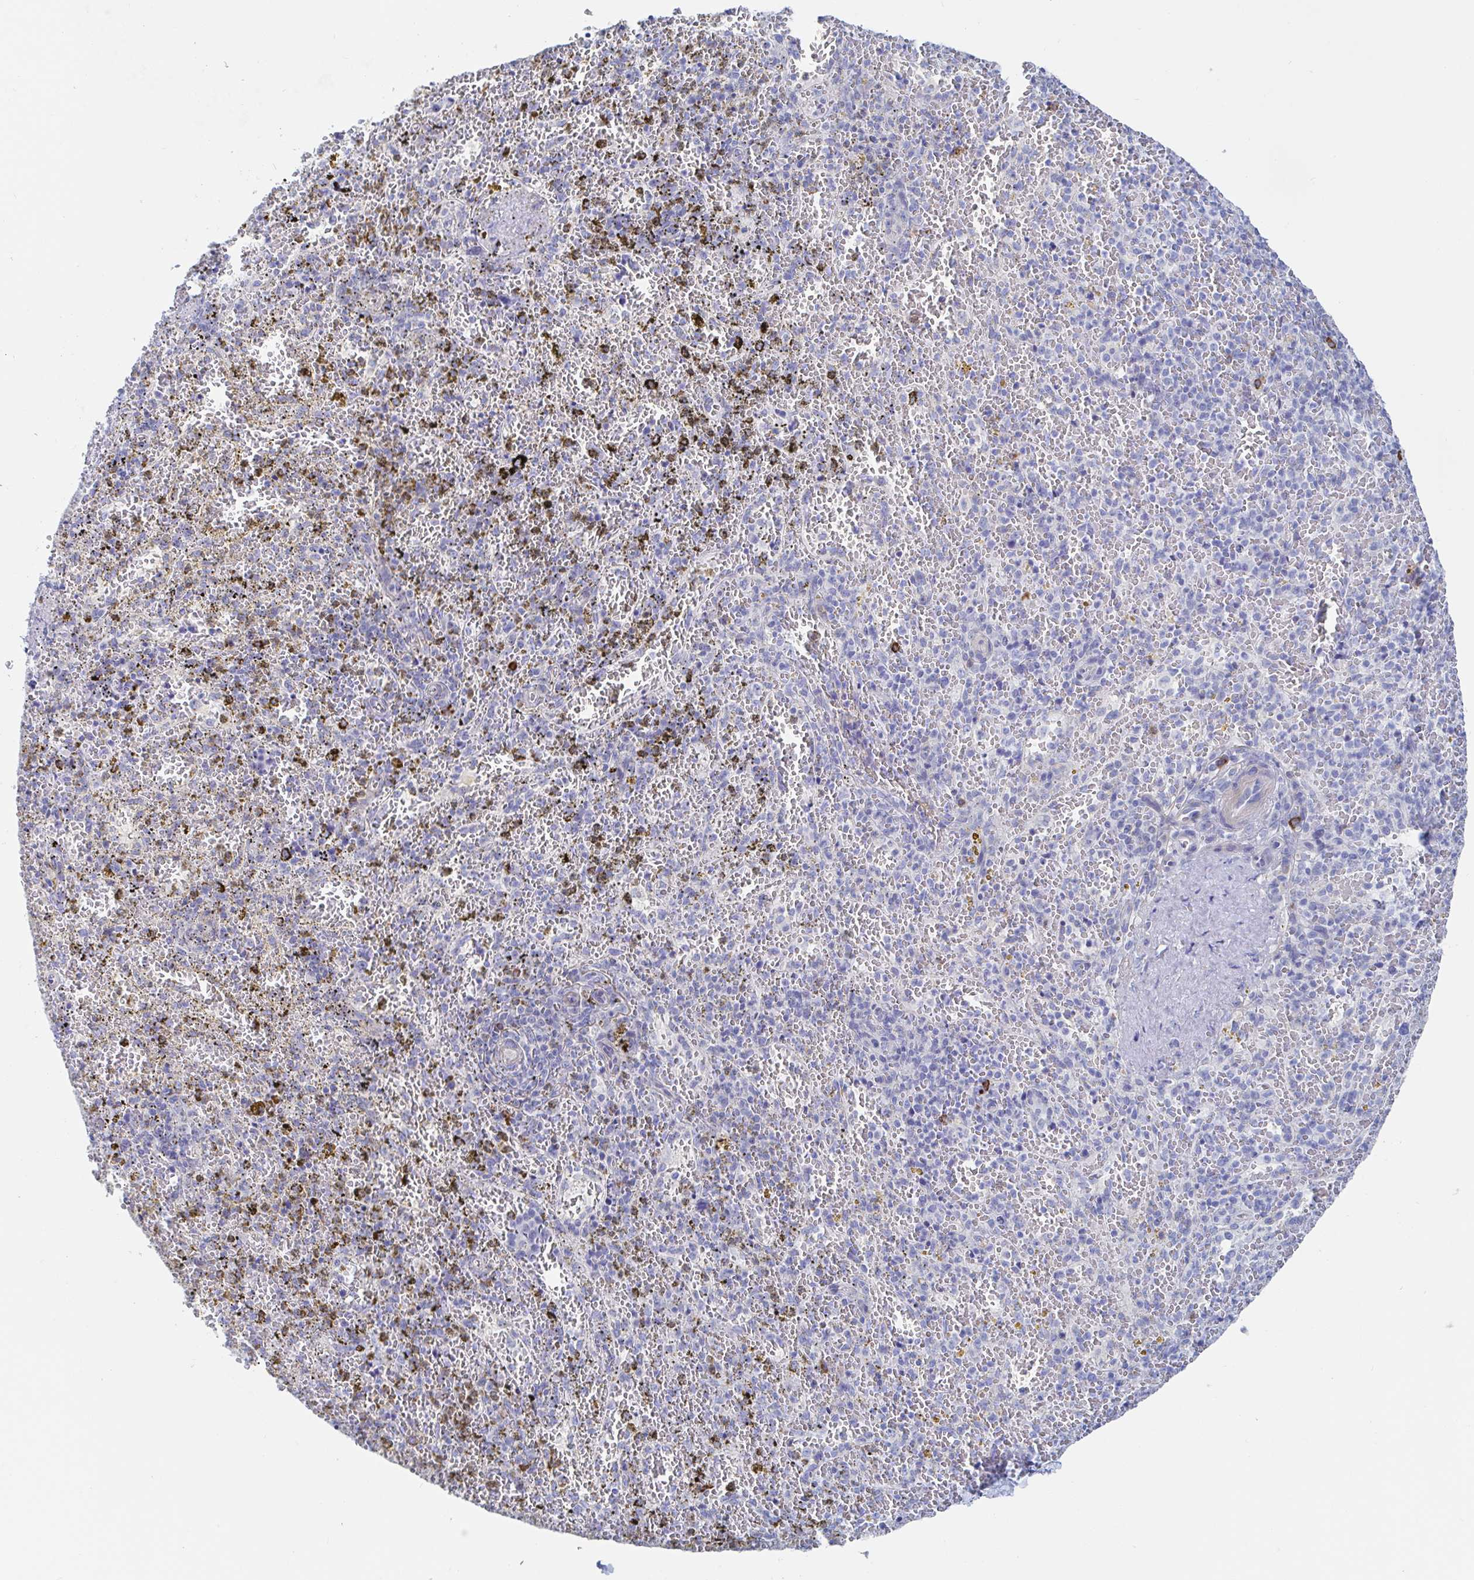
{"staining": {"intensity": "strong", "quantity": "<25%", "location": "cytoplasmic/membranous"}, "tissue": "spleen", "cell_type": "Cells in red pulp", "image_type": "normal", "snomed": [{"axis": "morphology", "description": "Normal tissue, NOS"}, {"axis": "topography", "description": "Spleen"}], "caption": "Normal spleen was stained to show a protein in brown. There is medium levels of strong cytoplasmic/membranous staining in about <25% of cells in red pulp. (DAB (3,3'-diaminobenzidine) IHC with brightfield microscopy, high magnification).", "gene": "PACSIN1", "patient": {"sex": "female", "age": 50}}